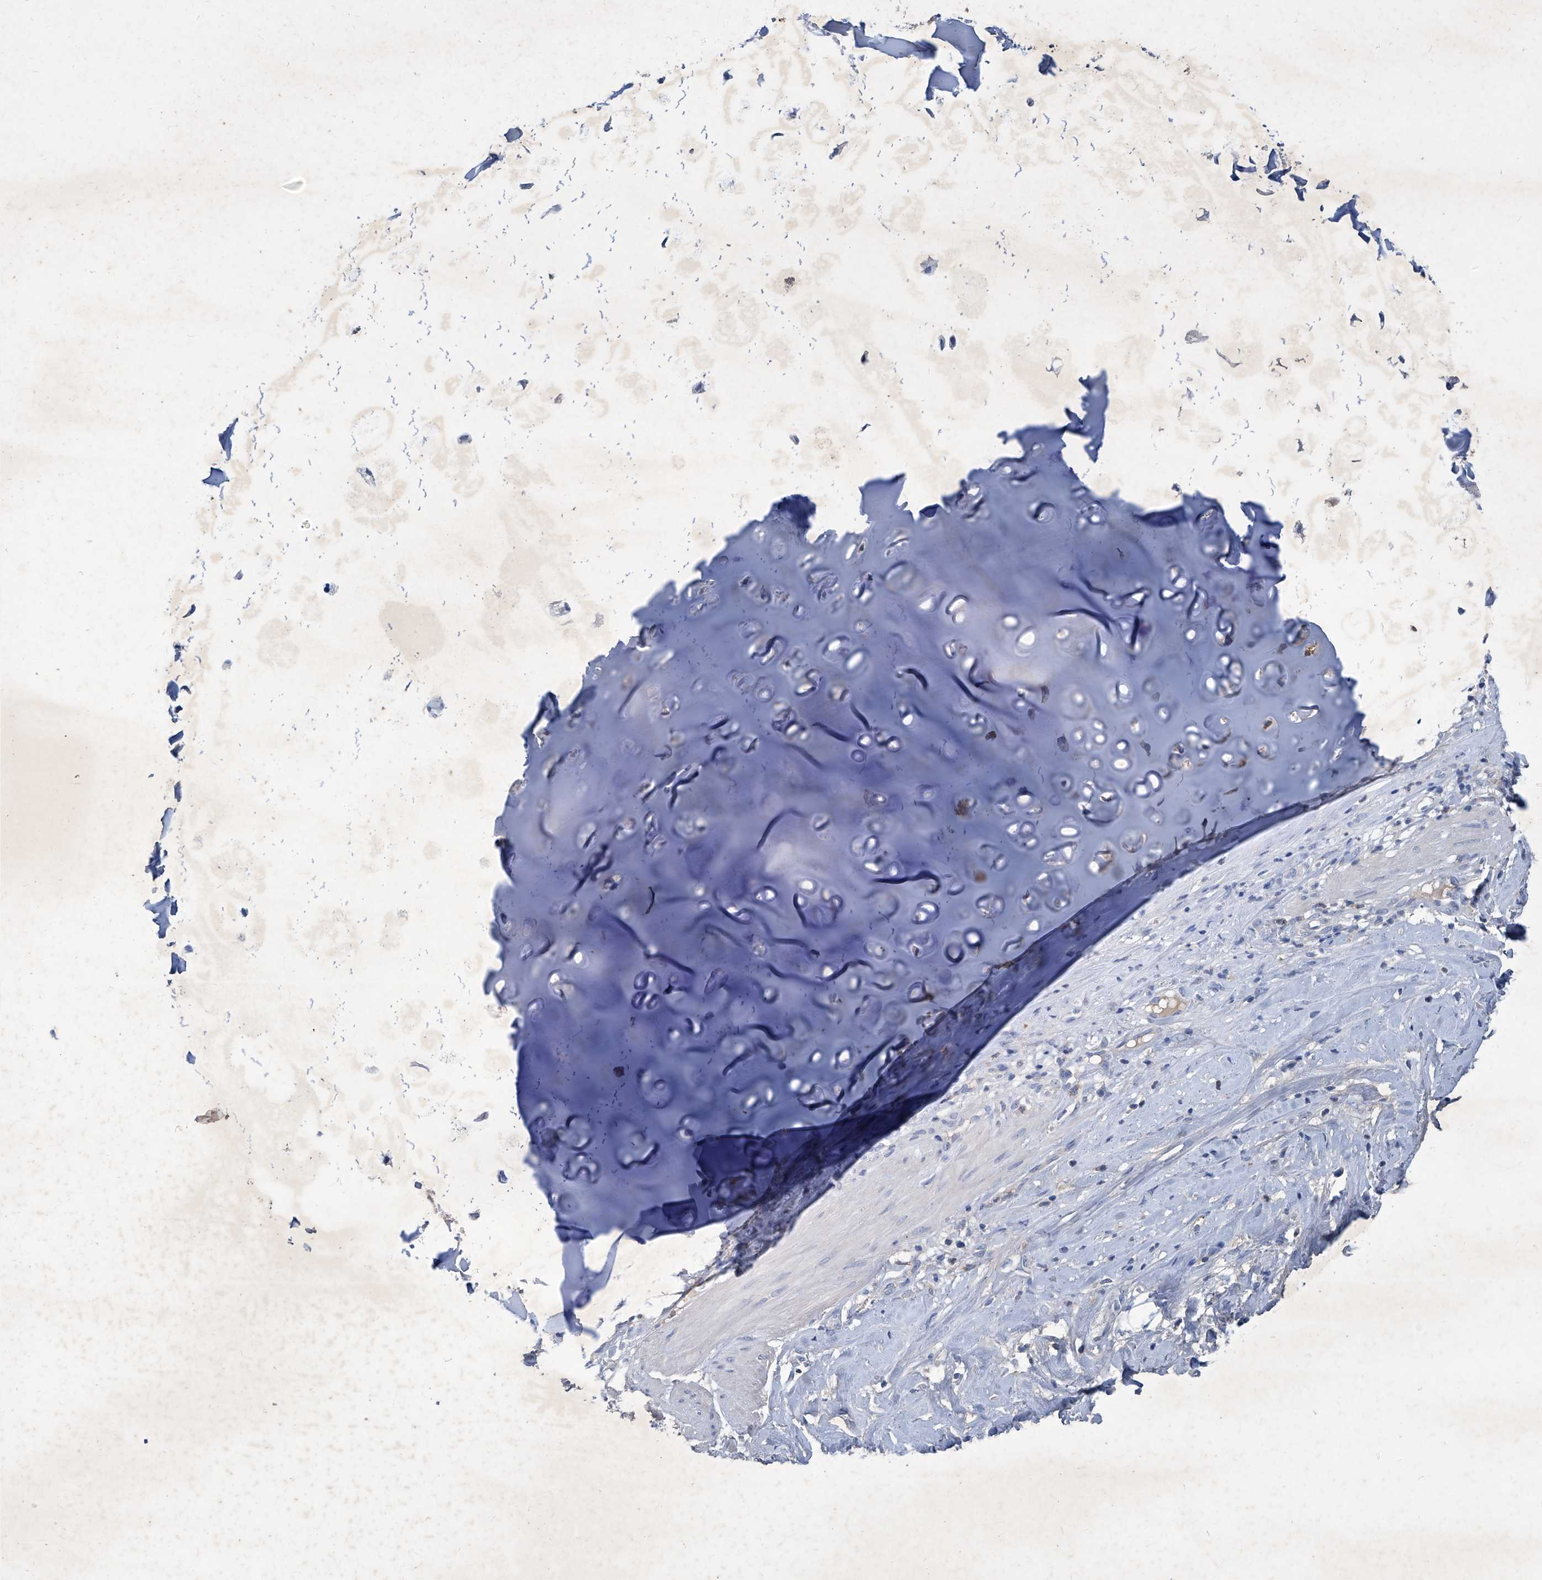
{"staining": {"intensity": "moderate", "quantity": "25%-75%", "location": "cytoplasmic/membranous"}, "tissue": "adipose tissue", "cell_type": "Adipocytes", "image_type": "normal", "snomed": [{"axis": "morphology", "description": "Normal tissue, NOS"}, {"axis": "morphology", "description": "Basal cell carcinoma"}, {"axis": "topography", "description": "Cartilage tissue"}, {"axis": "topography", "description": "Nasopharynx"}, {"axis": "topography", "description": "Oral tissue"}], "caption": "Moderate cytoplasmic/membranous positivity is identified in approximately 25%-75% of adipocytes in unremarkable adipose tissue. (Brightfield microscopy of DAB IHC at high magnification).", "gene": "MTARC1", "patient": {"sex": "female", "age": 77}}